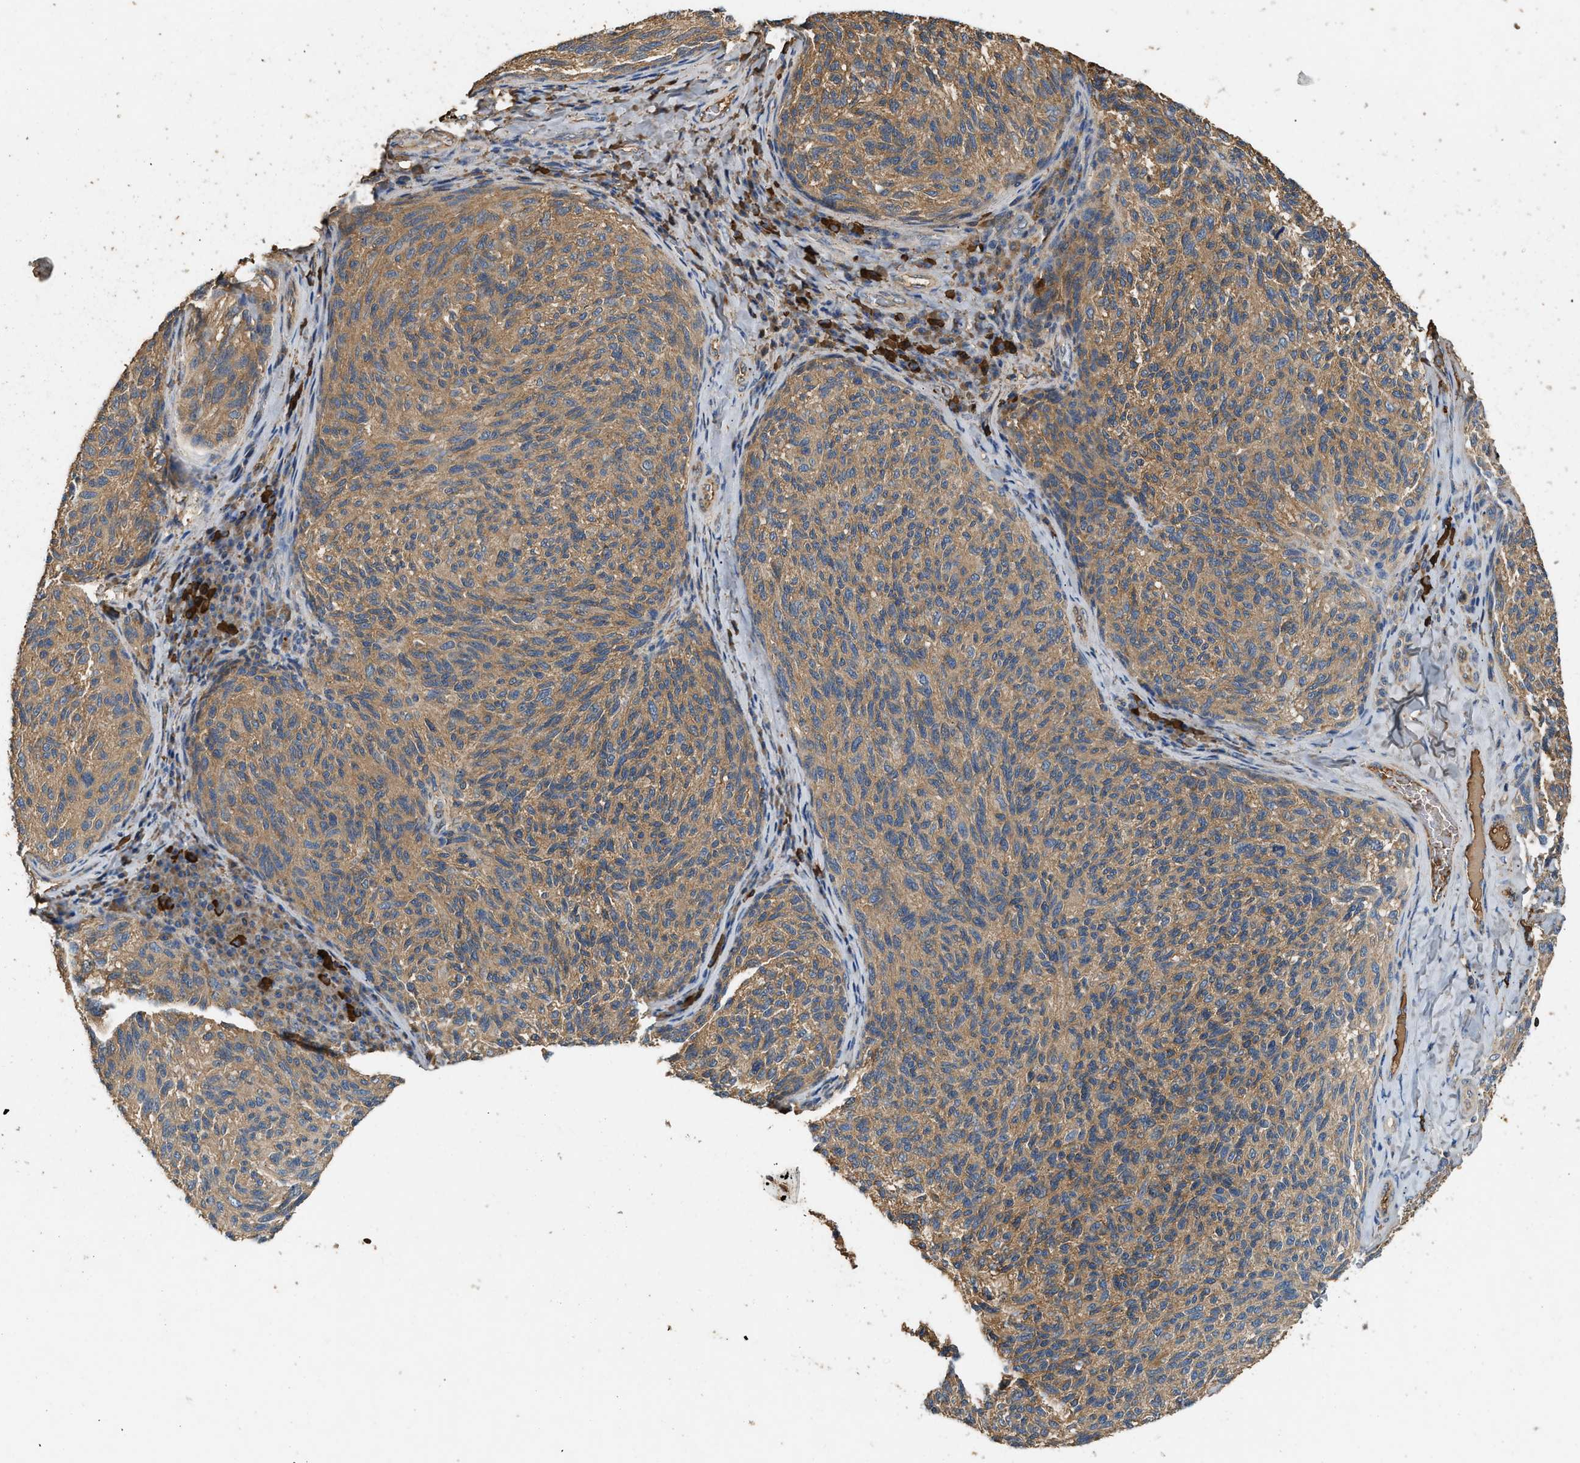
{"staining": {"intensity": "moderate", "quantity": ">75%", "location": "cytoplasmic/membranous"}, "tissue": "melanoma", "cell_type": "Tumor cells", "image_type": "cancer", "snomed": [{"axis": "morphology", "description": "Malignant melanoma, NOS"}, {"axis": "topography", "description": "Skin"}], "caption": "This micrograph shows IHC staining of human malignant melanoma, with medium moderate cytoplasmic/membranous positivity in about >75% of tumor cells.", "gene": "TMEM268", "patient": {"sex": "female", "age": 73}}